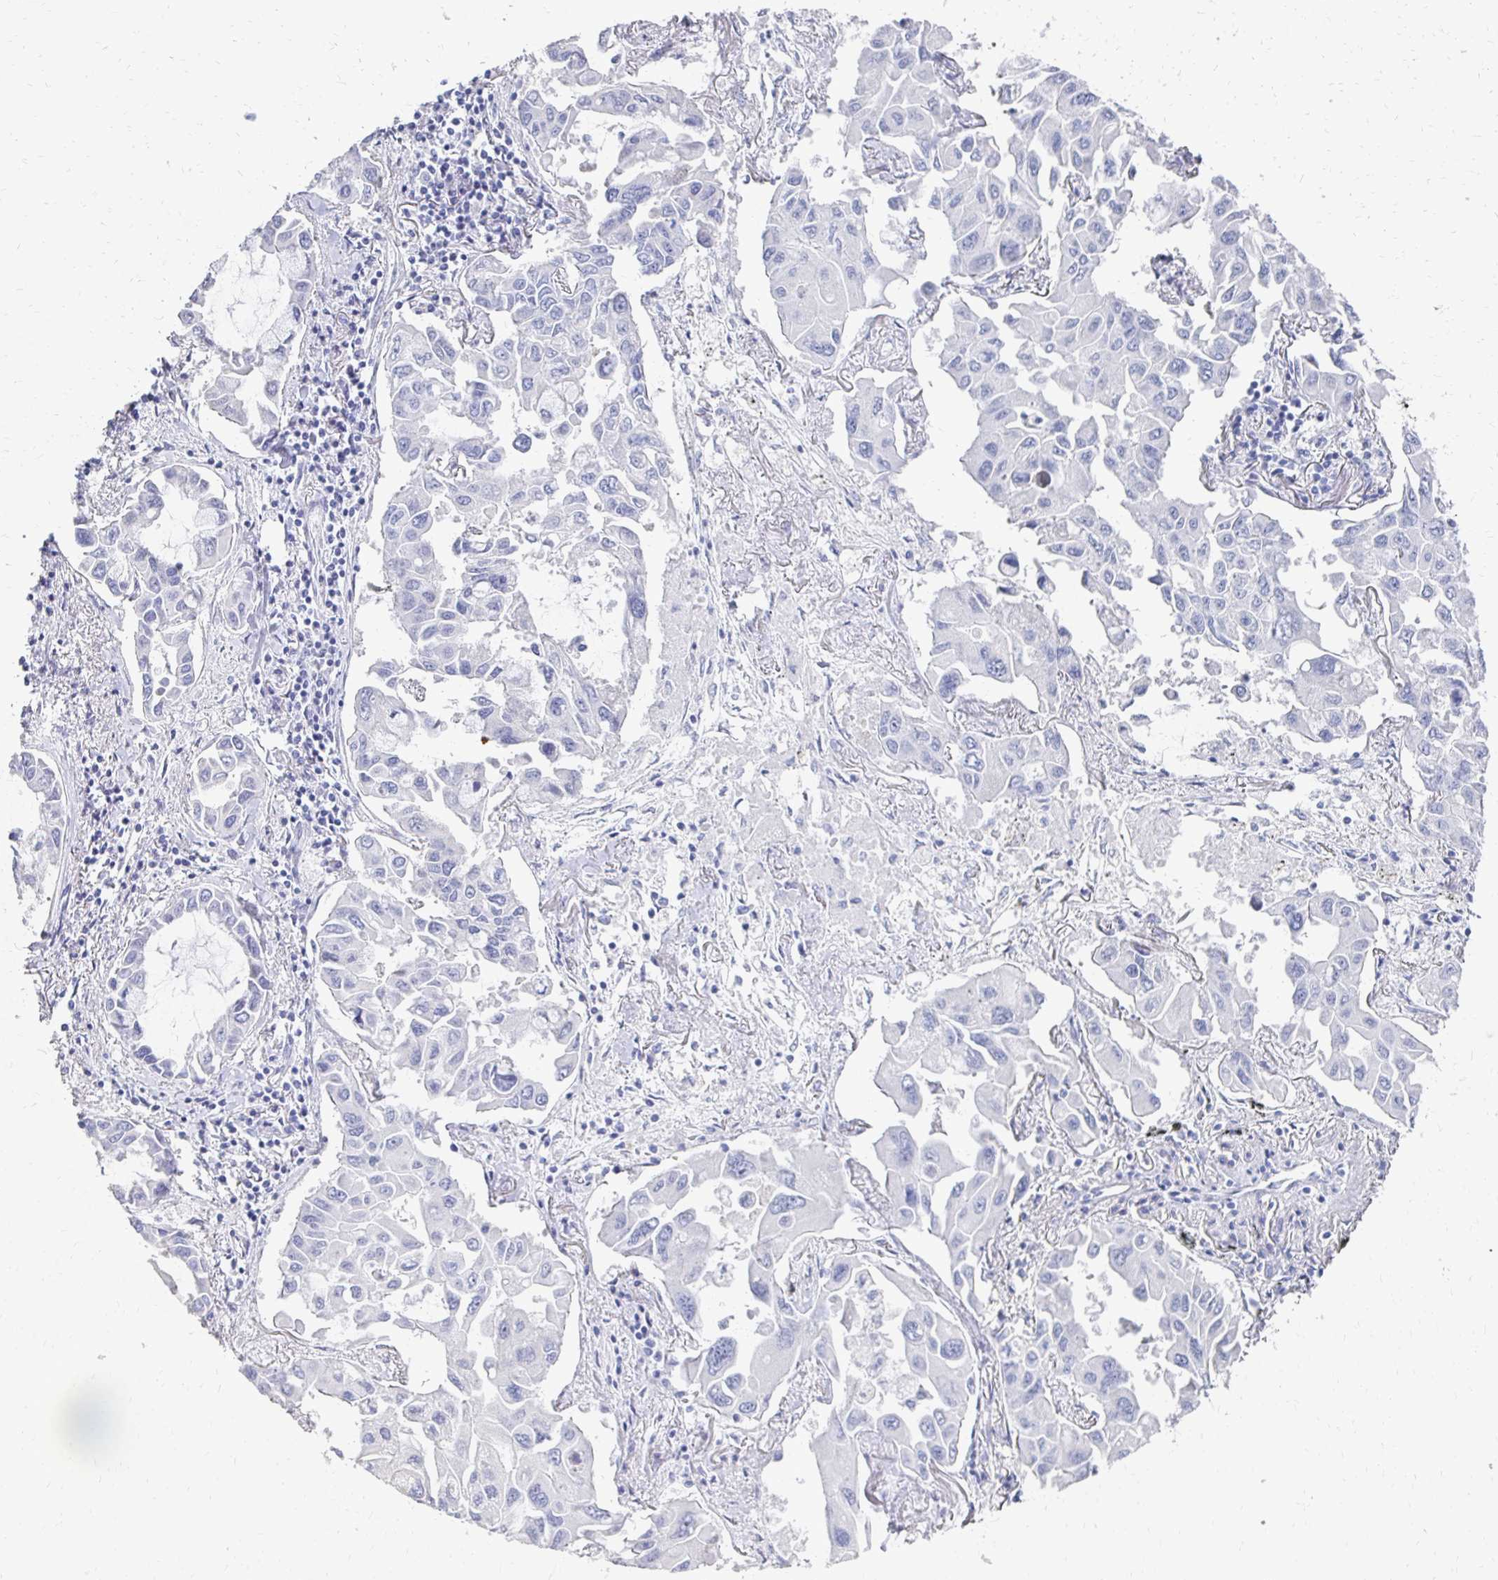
{"staining": {"intensity": "negative", "quantity": "none", "location": "none"}, "tissue": "lung cancer", "cell_type": "Tumor cells", "image_type": "cancer", "snomed": [{"axis": "morphology", "description": "Adenocarcinoma, NOS"}, {"axis": "topography", "description": "Lung"}], "caption": "A histopathology image of human adenocarcinoma (lung) is negative for staining in tumor cells.", "gene": "SYCP3", "patient": {"sex": "male", "age": 64}}